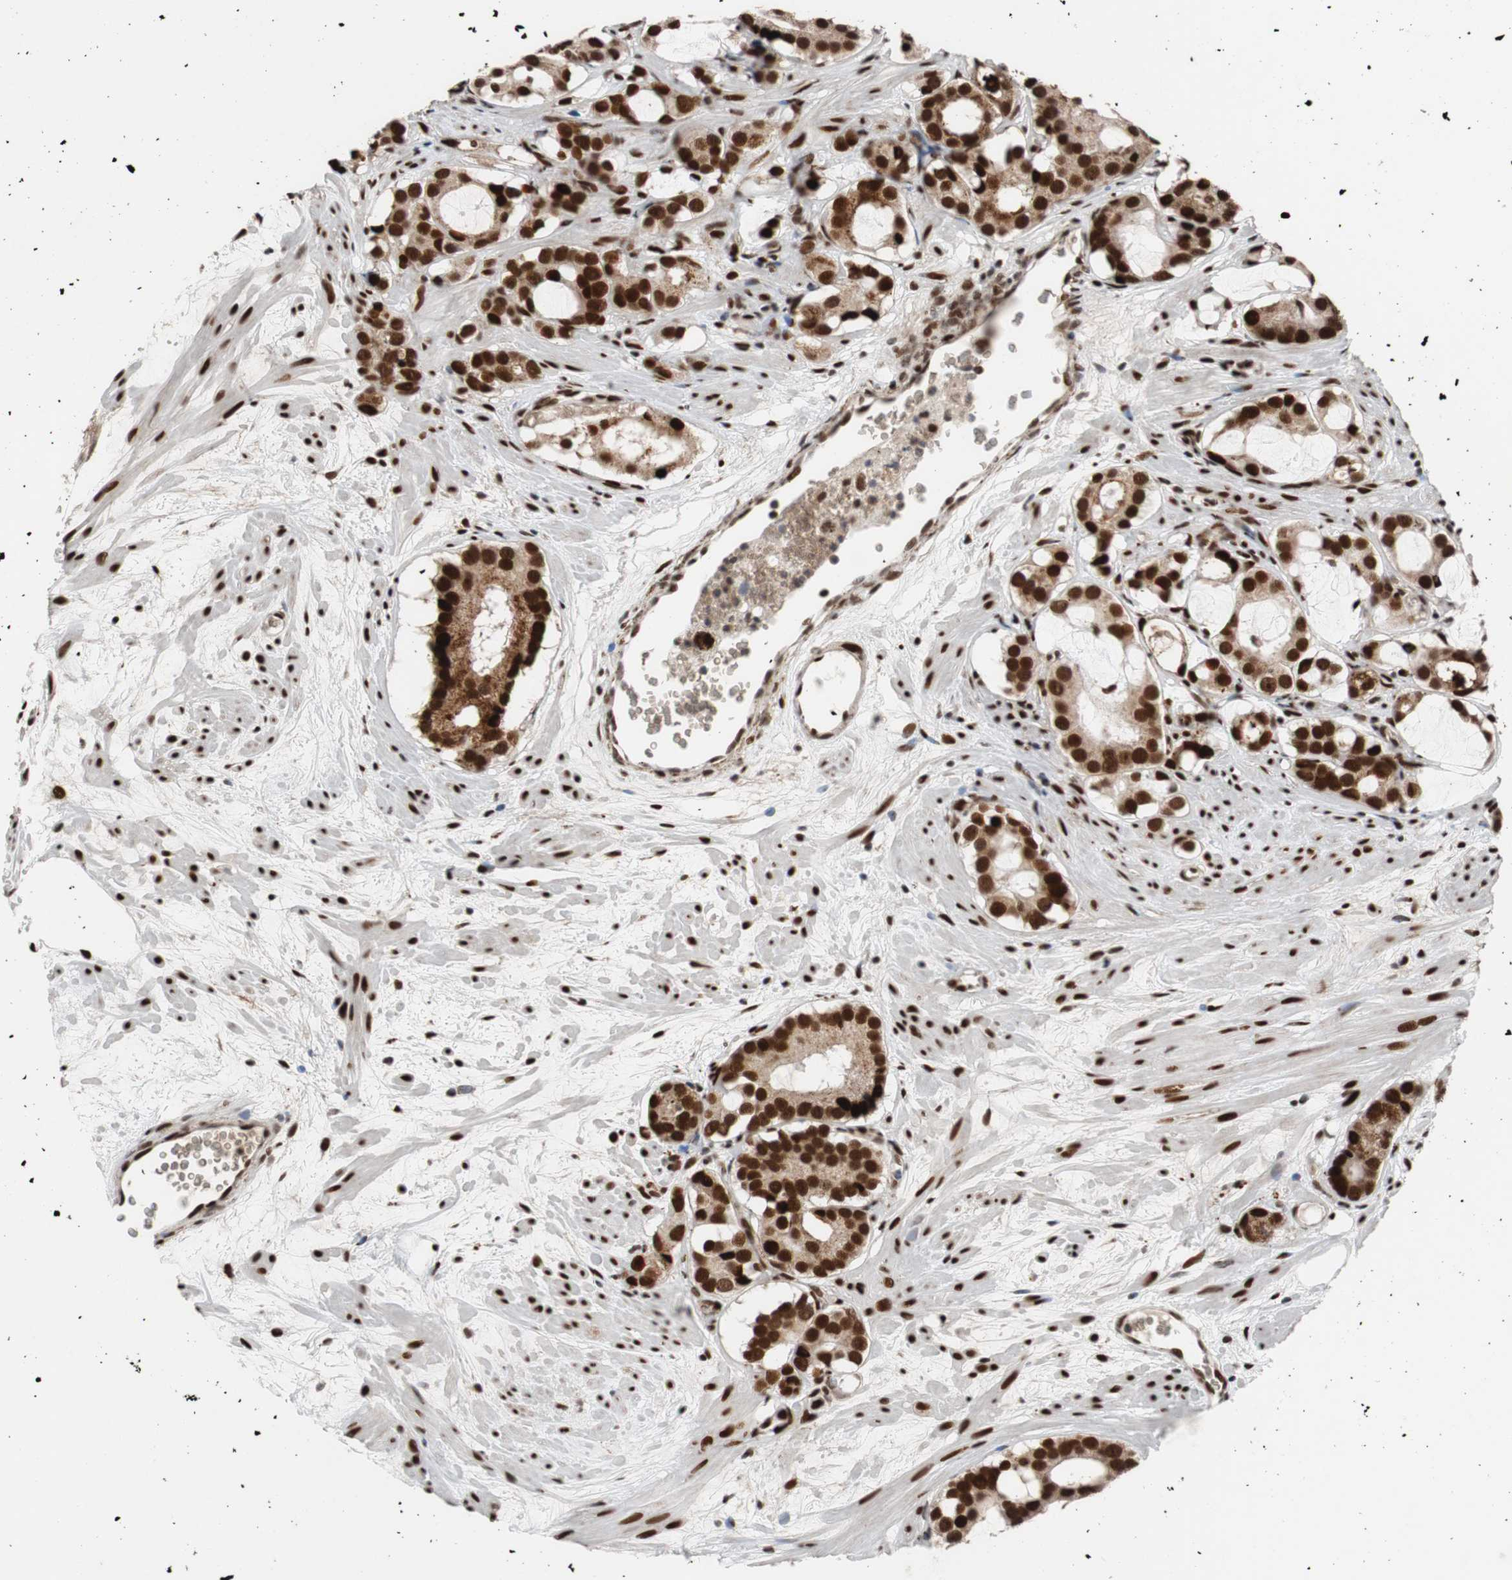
{"staining": {"intensity": "strong", "quantity": ">75%", "location": "nuclear"}, "tissue": "prostate cancer", "cell_type": "Tumor cells", "image_type": "cancer", "snomed": [{"axis": "morphology", "description": "Adenocarcinoma, Low grade"}, {"axis": "topography", "description": "Prostate"}], "caption": "Protein expression by IHC reveals strong nuclear positivity in about >75% of tumor cells in prostate cancer.", "gene": "NBL1", "patient": {"sex": "male", "age": 57}}